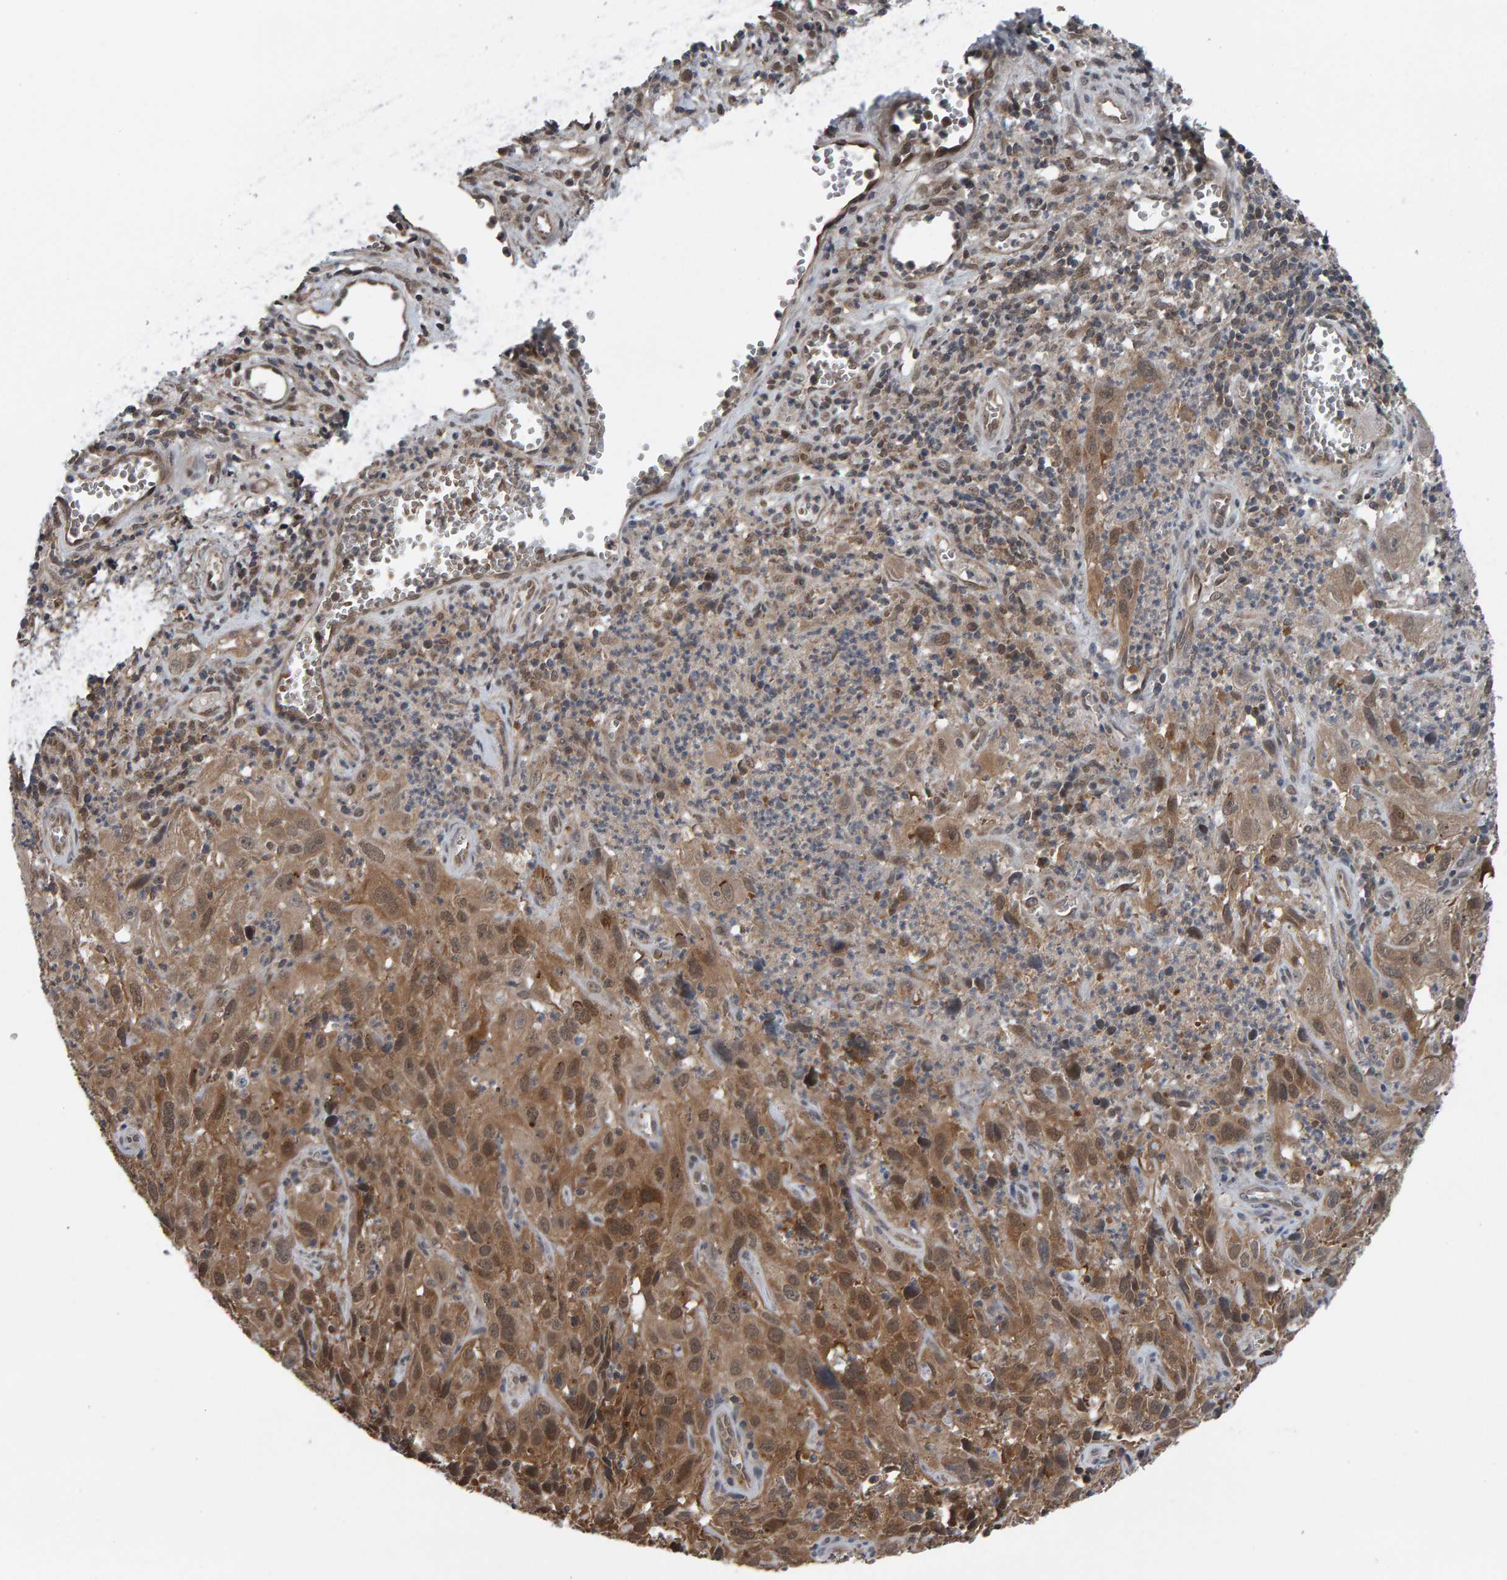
{"staining": {"intensity": "moderate", "quantity": "25%-75%", "location": "cytoplasmic/membranous,nuclear"}, "tissue": "cervical cancer", "cell_type": "Tumor cells", "image_type": "cancer", "snomed": [{"axis": "morphology", "description": "Squamous cell carcinoma, NOS"}, {"axis": "topography", "description": "Cervix"}], "caption": "Immunohistochemical staining of human cervical cancer (squamous cell carcinoma) demonstrates moderate cytoplasmic/membranous and nuclear protein positivity in about 25%-75% of tumor cells.", "gene": "COASY", "patient": {"sex": "female", "age": 32}}